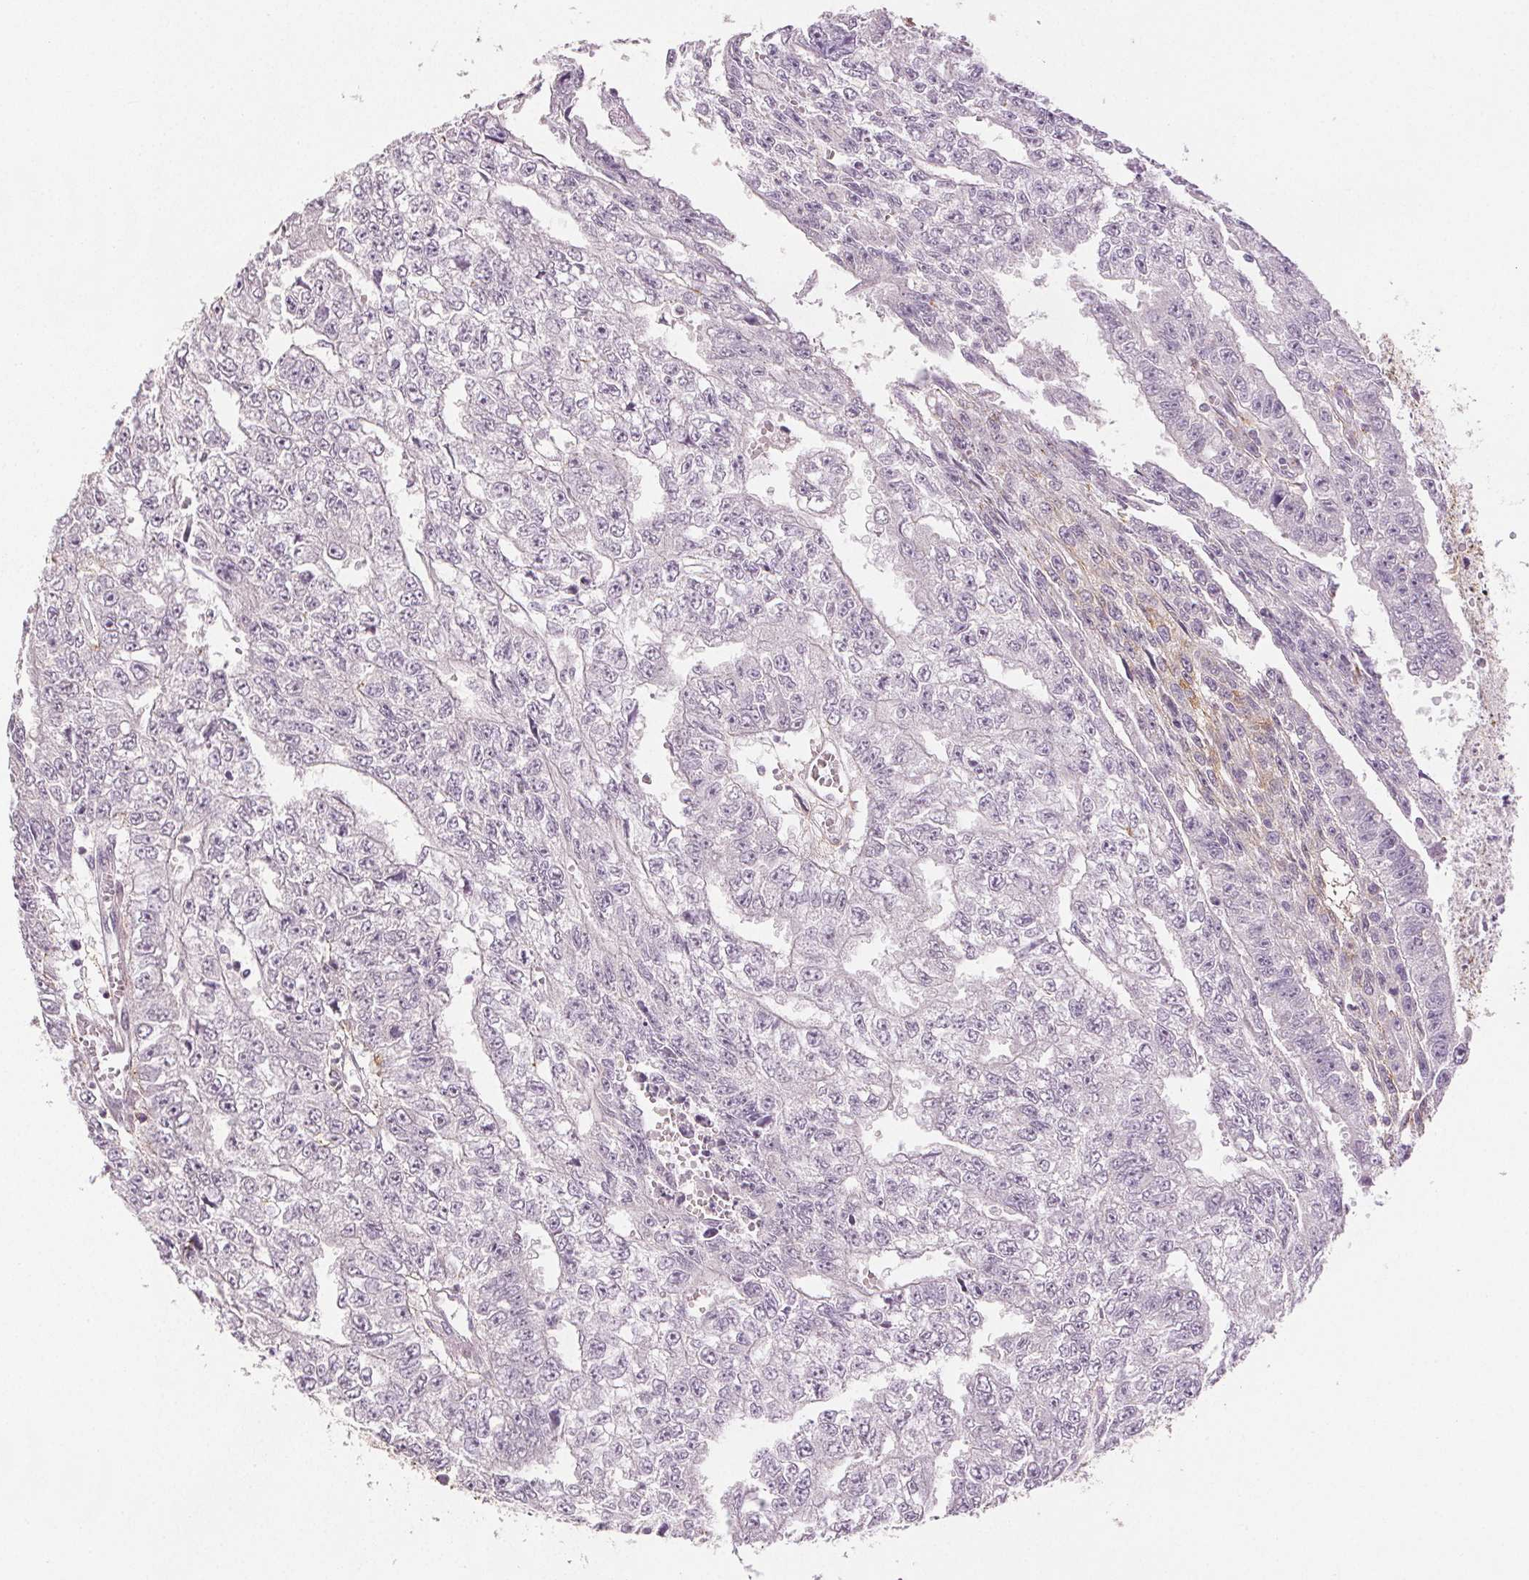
{"staining": {"intensity": "negative", "quantity": "none", "location": "none"}, "tissue": "testis cancer", "cell_type": "Tumor cells", "image_type": "cancer", "snomed": [{"axis": "morphology", "description": "Carcinoma, Embryonal, NOS"}, {"axis": "morphology", "description": "Teratoma, malignant, NOS"}, {"axis": "topography", "description": "Testis"}], "caption": "The immunohistochemistry (IHC) histopathology image has no significant expression in tumor cells of testis cancer (teratoma (malignant)) tissue. The staining is performed using DAB (3,3'-diaminobenzidine) brown chromogen with nuclei counter-stained in using hematoxylin.", "gene": "FBN1", "patient": {"sex": "male", "age": 24}}